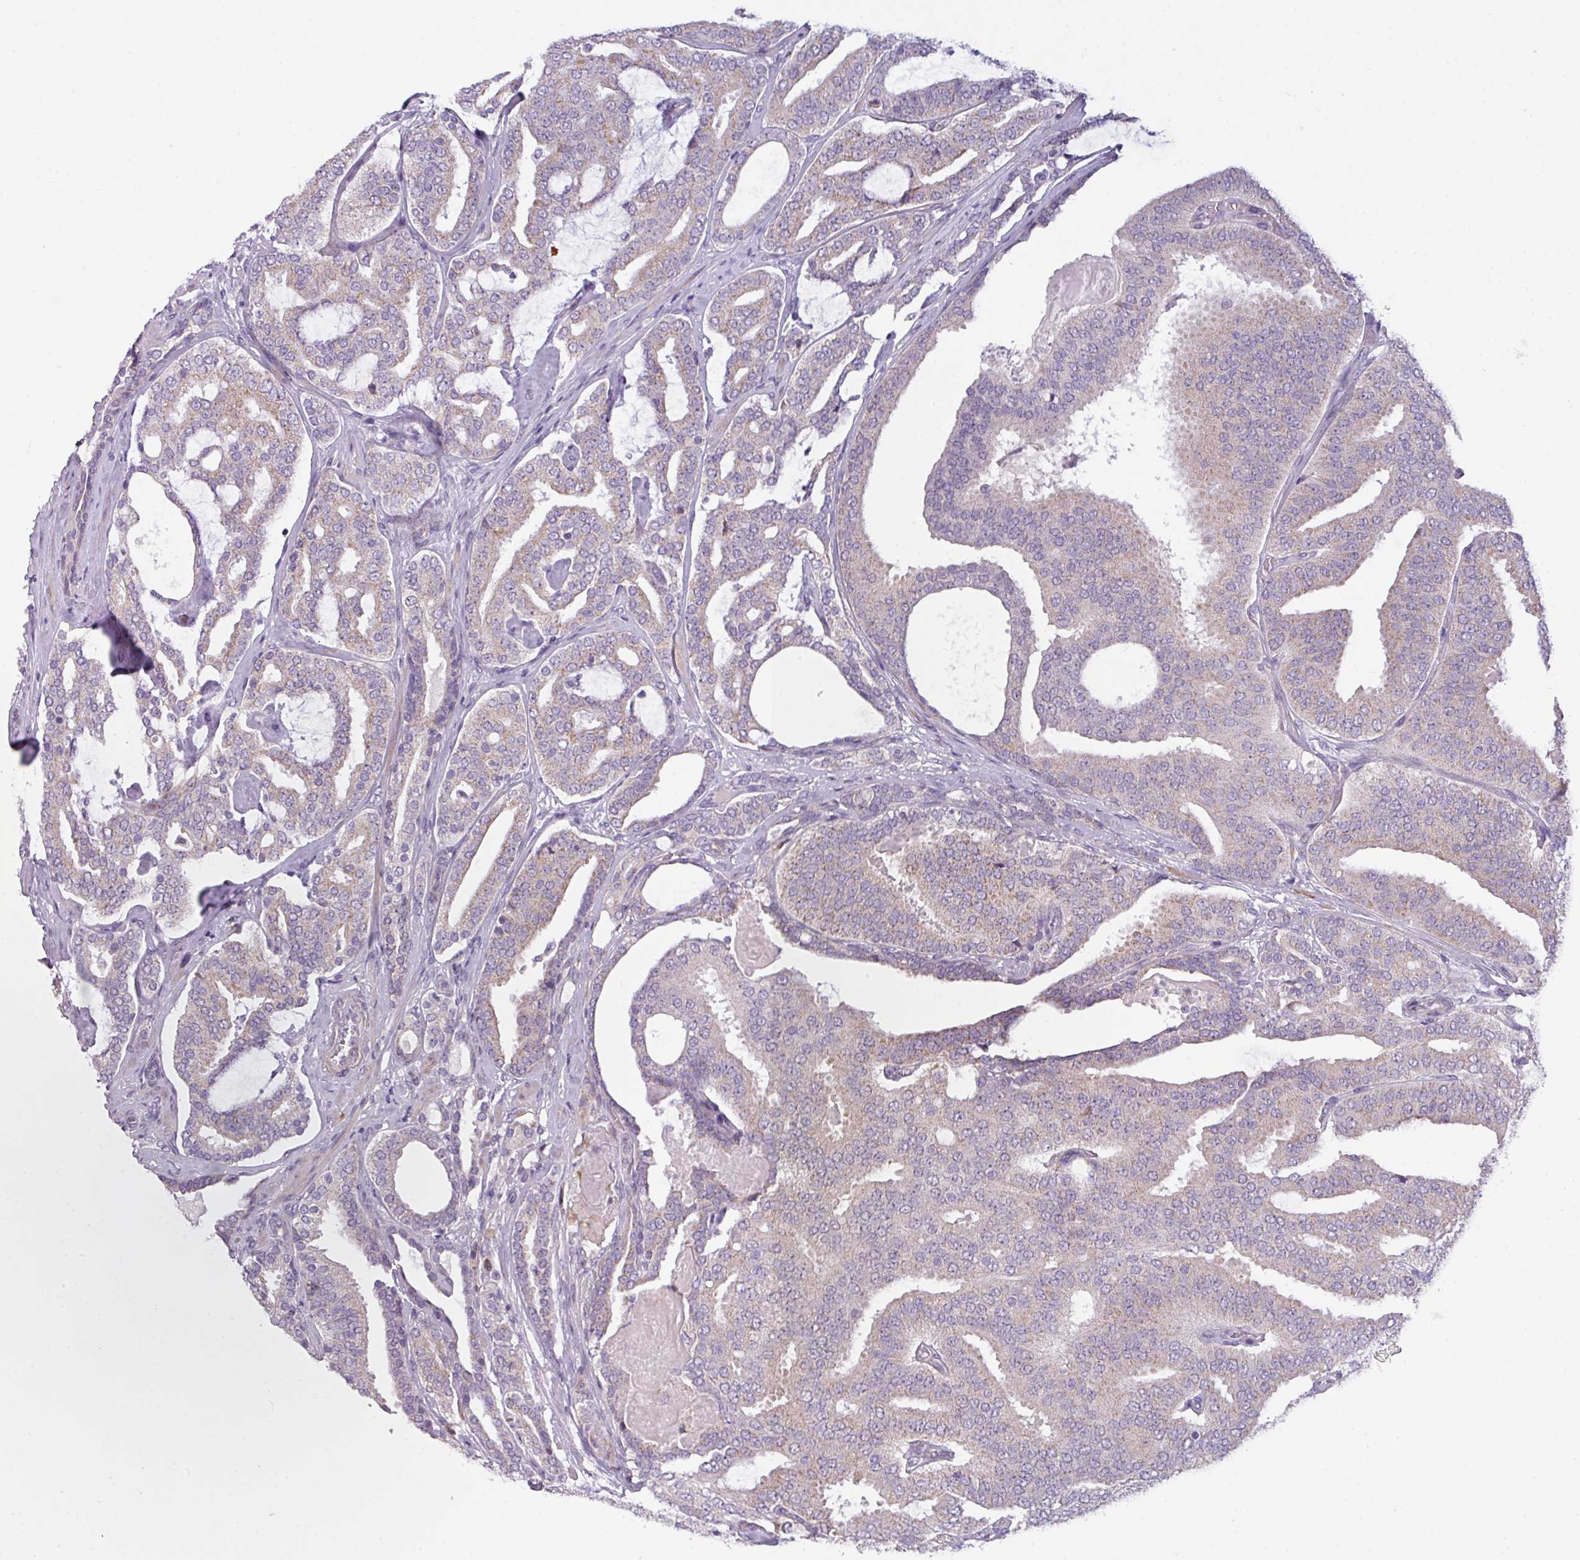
{"staining": {"intensity": "weak", "quantity": "<25%", "location": "cytoplasmic/membranous"}, "tissue": "prostate cancer", "cell_type": "Tumor cells", "image_type": "cancer", "snomed": [{"axis": "morphology", "description": "Adenocarcinoma, High grade"}, {"axis": "topography", "description": "Prostate"}], "caption": "Tumor cells are negative for protein expression in human prostate adenocarcinoma (high-grade).", "gene": "C2orf68", "patient": {"sex": "male", "age": 65}}